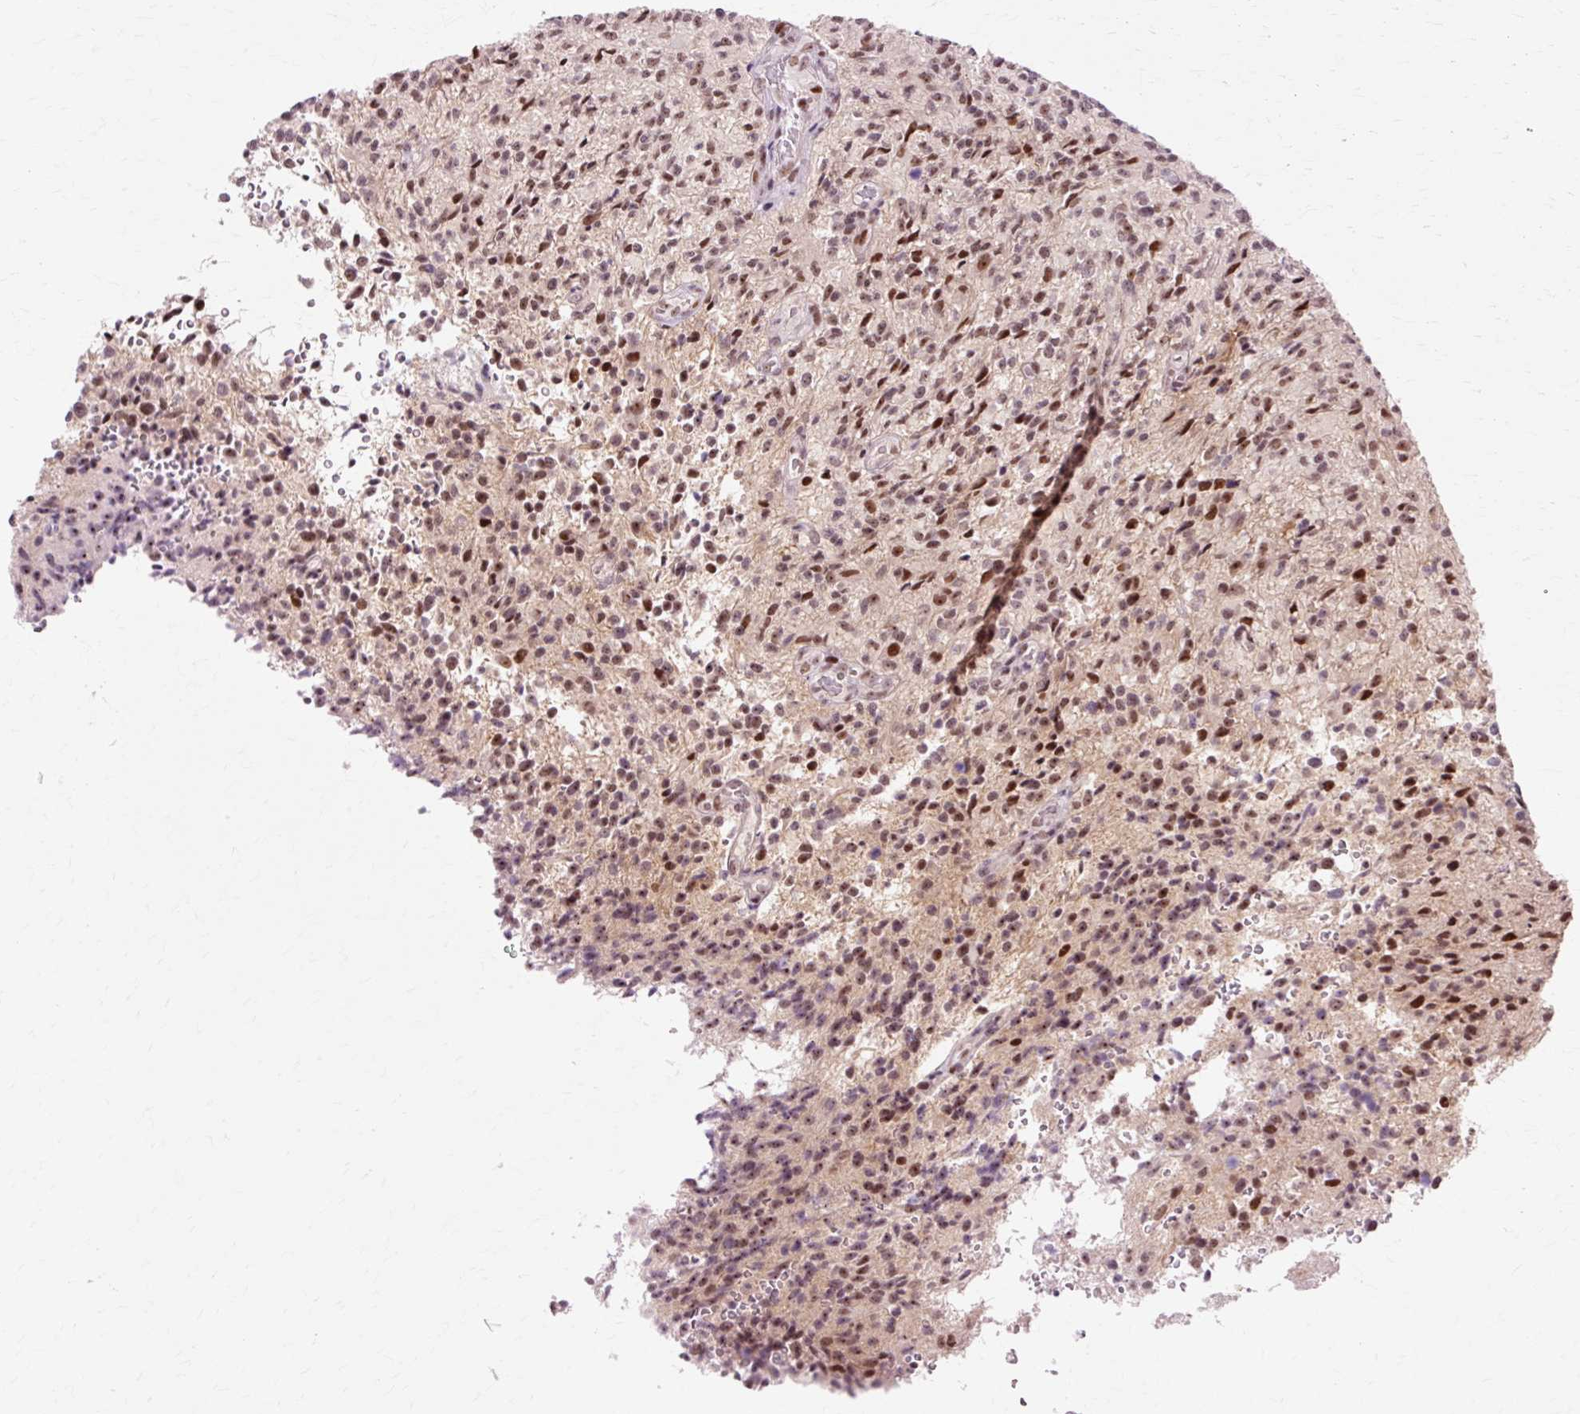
{"staining": {"intensity": "moderate", "quantity": ">75%", "location": "nuclear"}, "tissue": "glioma", "cell_type": "Tumor cells", "image_type": "cancer", "snomed": [{"axis": "morphology", "description": "Normal tissue, NOS"}, {"axis": "morphology", "description": "Glioma, malignant, High grade"}, {"axis": "topography", "description": "Cerebral cortex"}], "caption": "This is a histology image of immunohistochemistry staining of glioma, which shows moderate expression in the nuclear of tumor cells.", "gene": "MACROD2", "patient": {"sex": "male", "age": 56}}